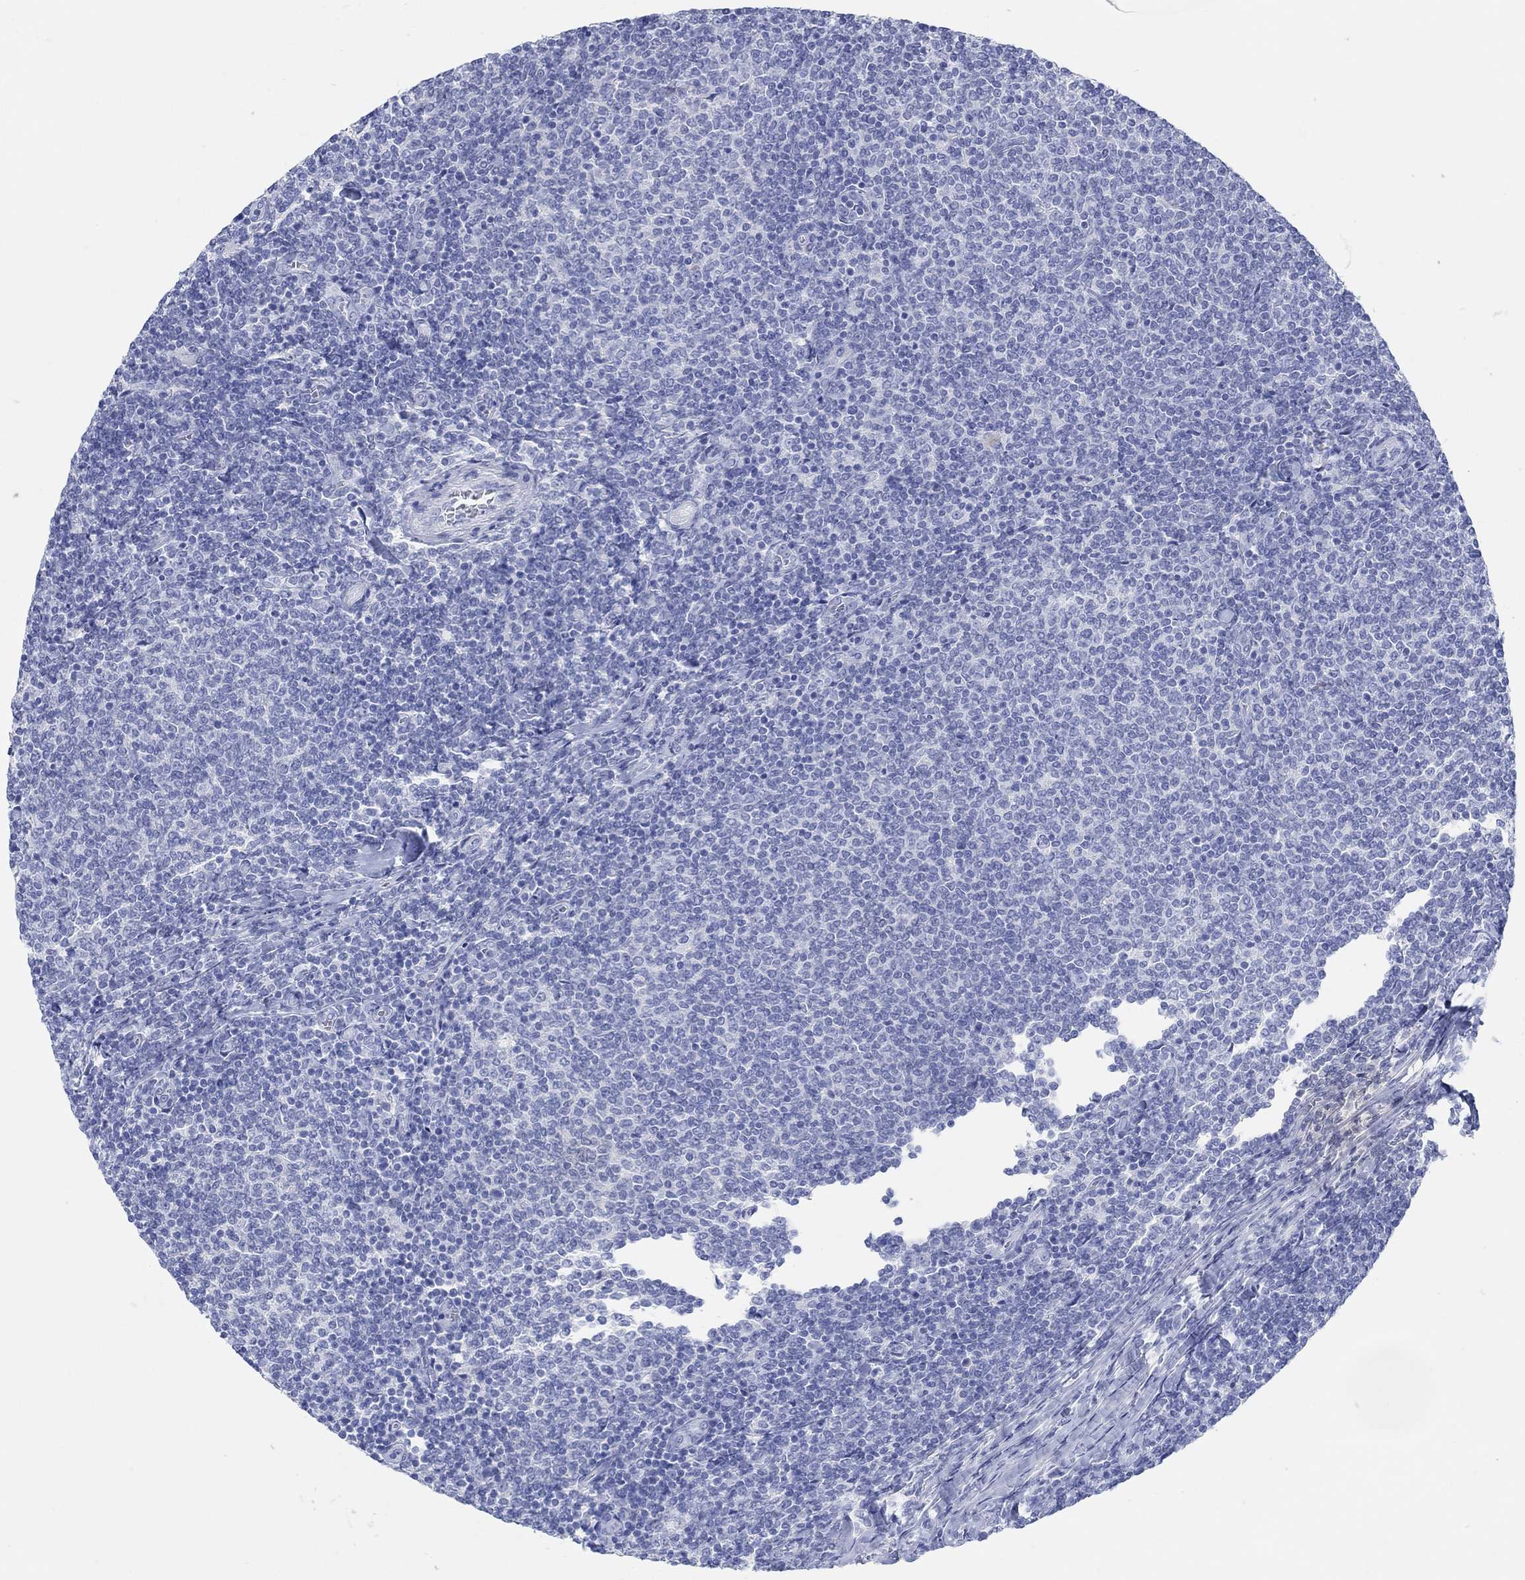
{"staining": {"intensity": "negative", "quantity": "none", "location": "none"}, "tissue": "lymphoma", "cell_type": "Tumor cells", "image_type": "cancer", "snomed": [{"axis": "morphology", "description": "Malignant lymphoma, non-Hodgkin's type, Low grade"}, {"axis": "topography", "description": "Lymph node"}], "caption": "Protein analysis of low-grade malignant lymphoma, non-Hodgkin's type shows no significant expression in tumor cells.", "gene": "AK8", "patient": {"sex": "male", "age": 52}}